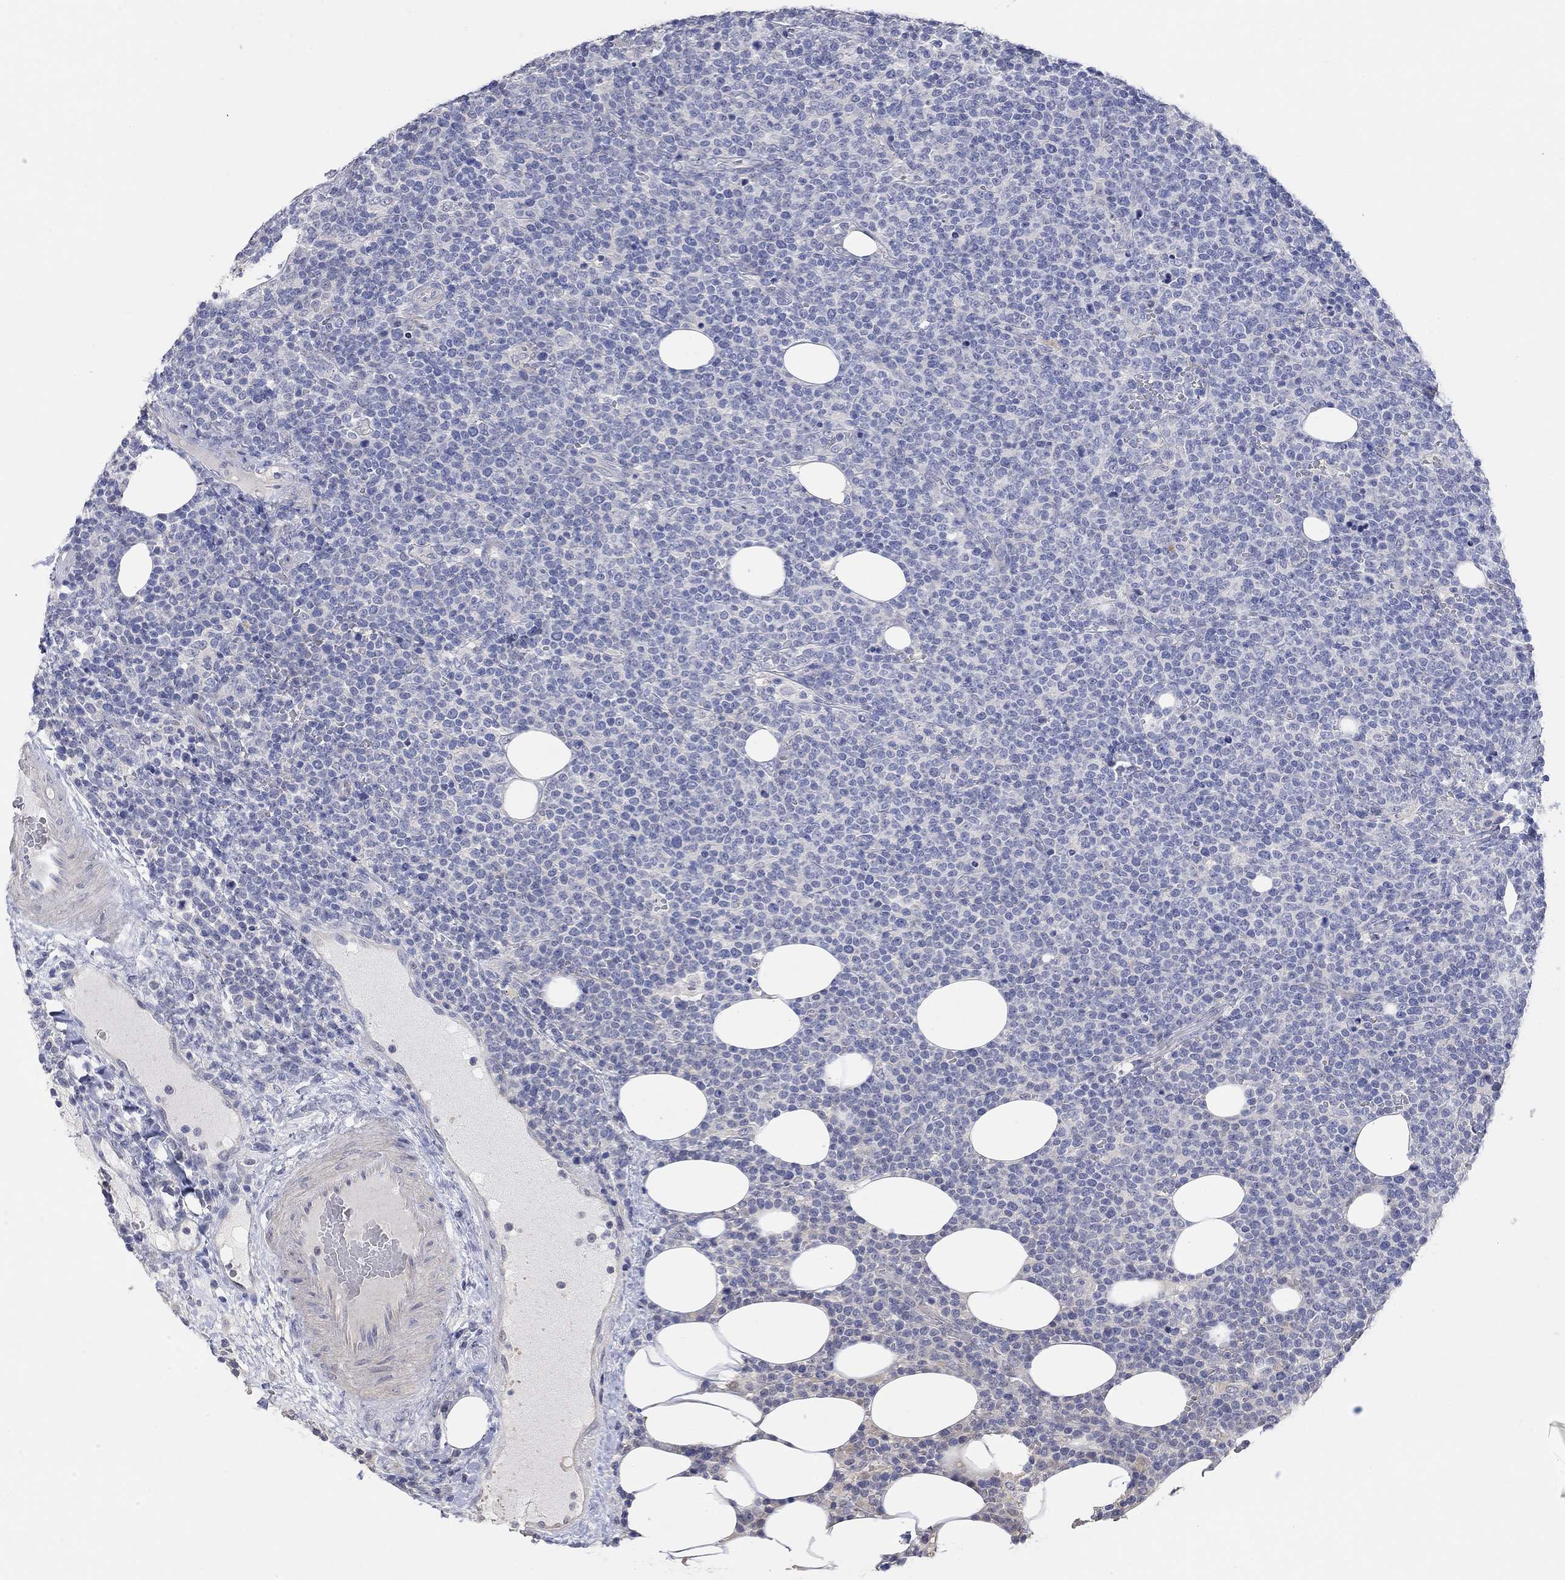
{"staining": {"intensity": "negative", "quantity": "none", "location": "none"}, "tissue": "lymphoma", "cell_type": "Tumor cells", "image_type": "cancer", "snomed": [{"axis": "morphology", "description": "Malignant lymphoma, non-Hodgkin's type, High grade"}, {"axis": "topography", "description": "Lymph node"}], "caption": "Tumor cells show no significant protein staining in malignant lymphoma, non-Hodgkin's type (high-grade). Nuclei are stained in blue.", "gene": "PNMA5", "patient": {"sex": "male", "age": 61}}